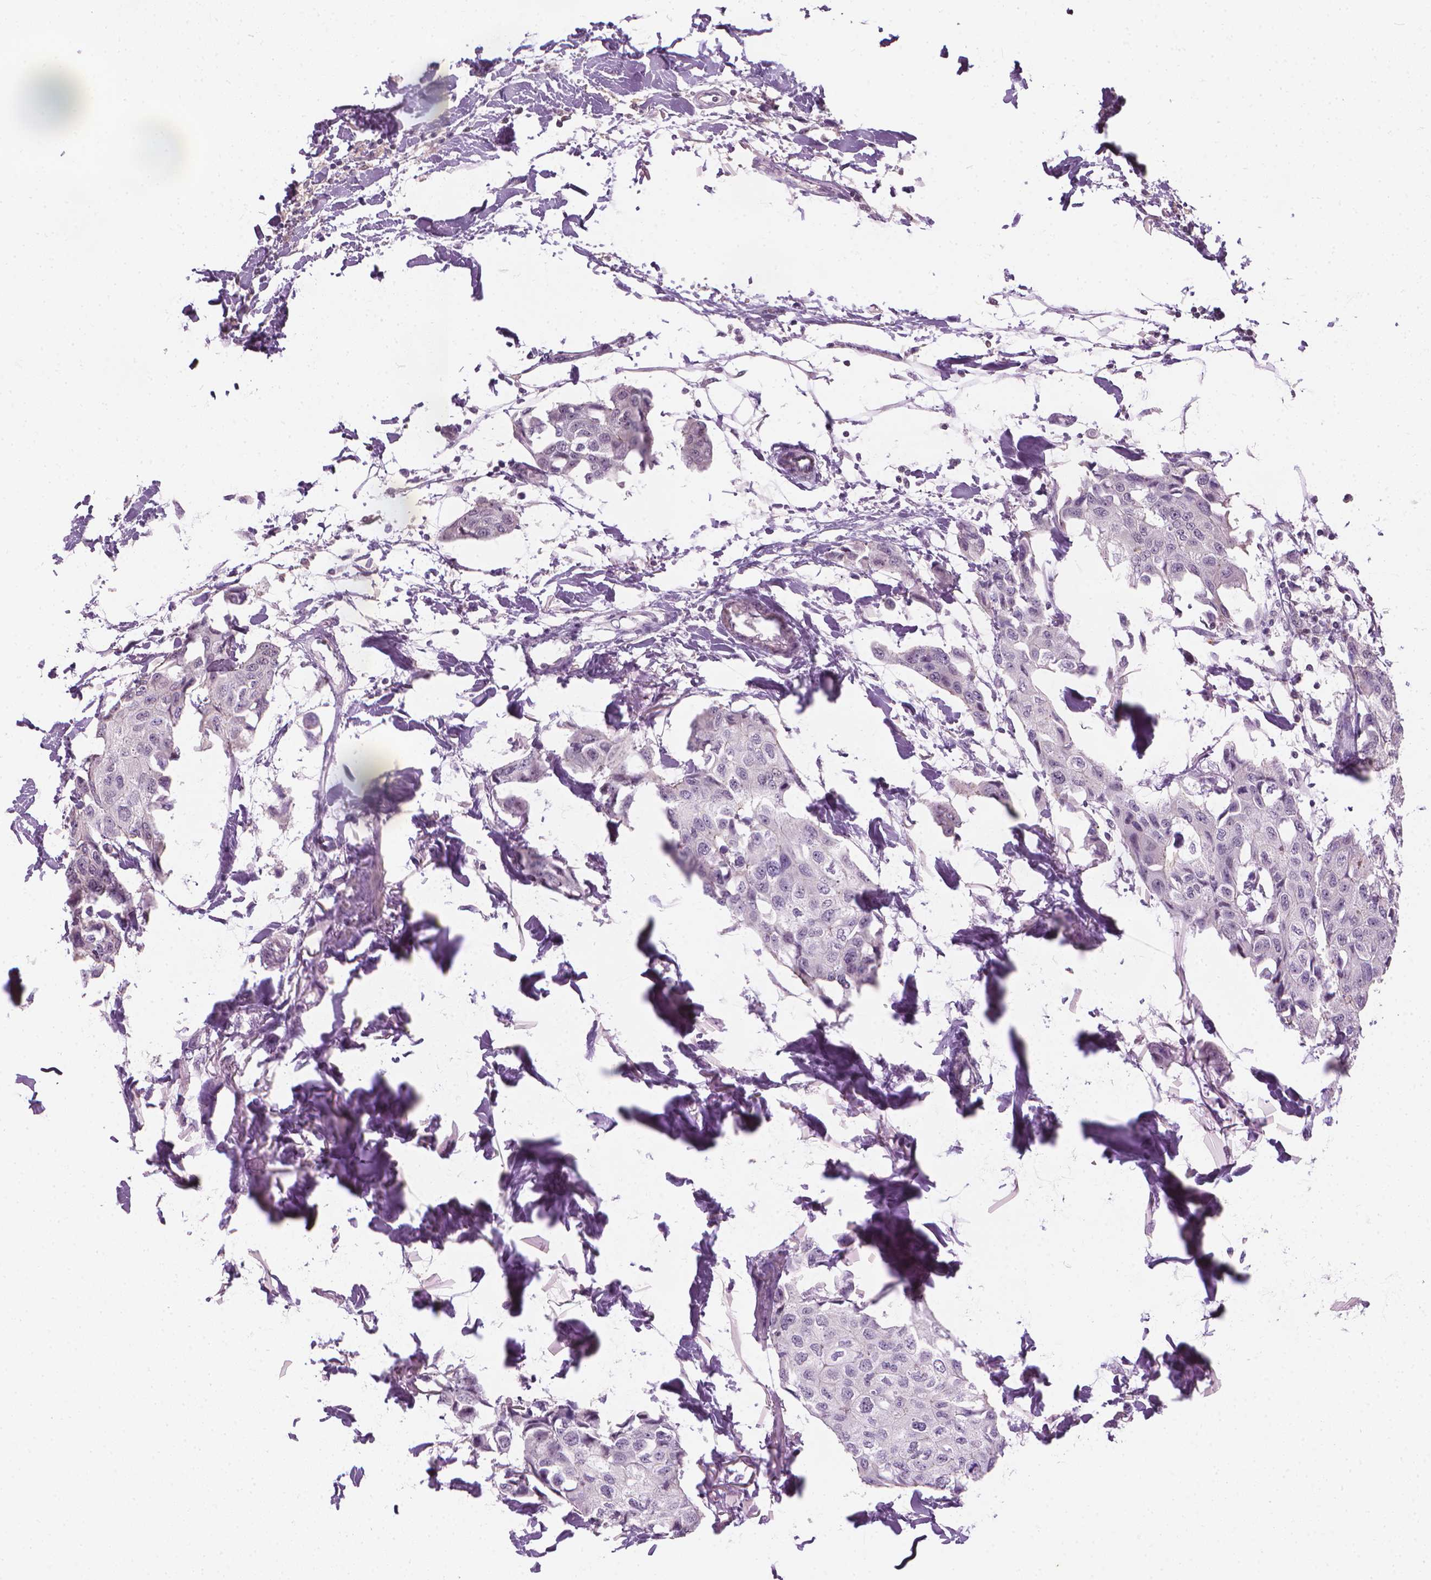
{"staining": {"intensity": "negative", "quantity": "none", "location": "none"}, "tissue": "breast cancer", "cell_type": "Tumor cells", "image_type": "cancer", "snomed": [{"axis": "morphology", "description": "Duct carcinoma"}, {"axis": "topography", "description": "Breast"}], "caption": "DAB (3,3'-diaminobenzidine) immunohistochemical staining of breast cancer (infiltrating ductal carcinoma) displays no significant positivity in tumor cells.", "gene": "SAXO2", "patient": {"sex": "female", "age": 80}}